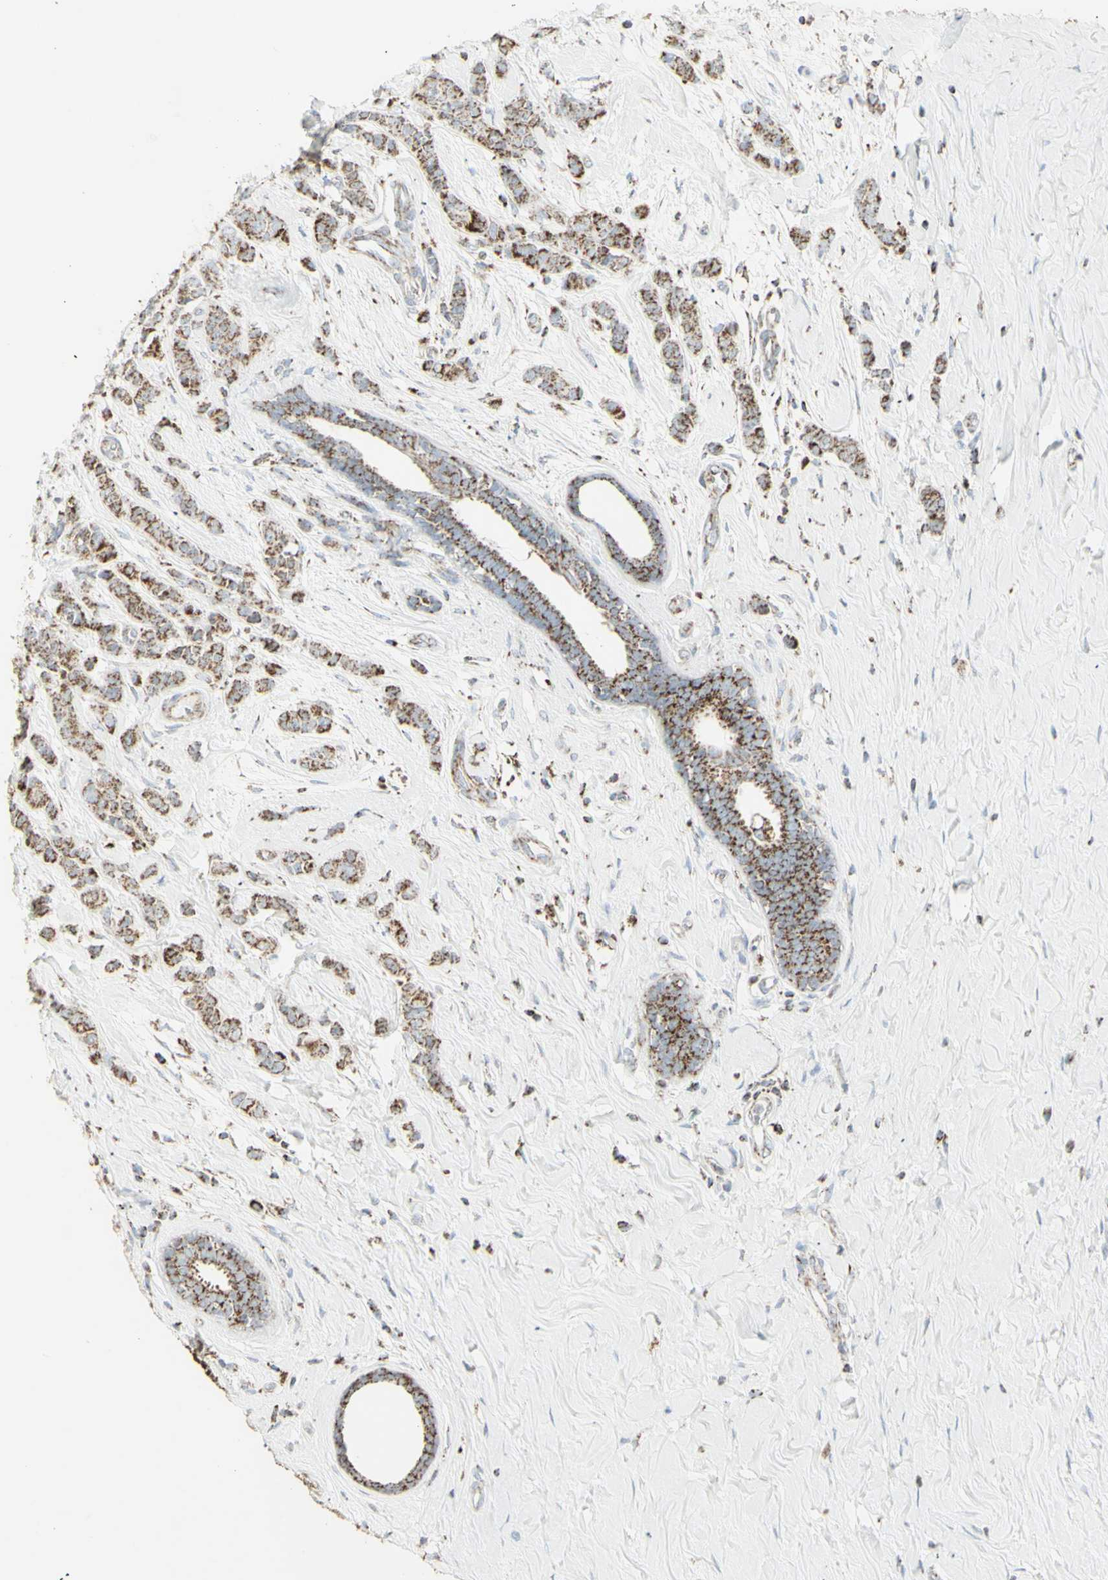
{"staining": {"intensity": "moderate", "quantity": ">75%", "location": "cytoplasmic/membranous"}, "tissue": "breast cancer", "cell_type": "Tumor cells", "image_type": "cancer", "snomed": [{"axis": "morphology", "description": "Normal tissue, NOS"}, {"axis": "morphology", "description": "Duct carcinoma"}, {"axis": "topography", "description": "Breast"}], "caption": "High-power microscopy captured an immunohistochemistry photomicrograph of breast cancer, revealing moderate cytoplasmic/membranous positivity in about >75% of tumor cells.", "gene": "PLGRKT", "patient": {"sex": "female", "age": 40}}